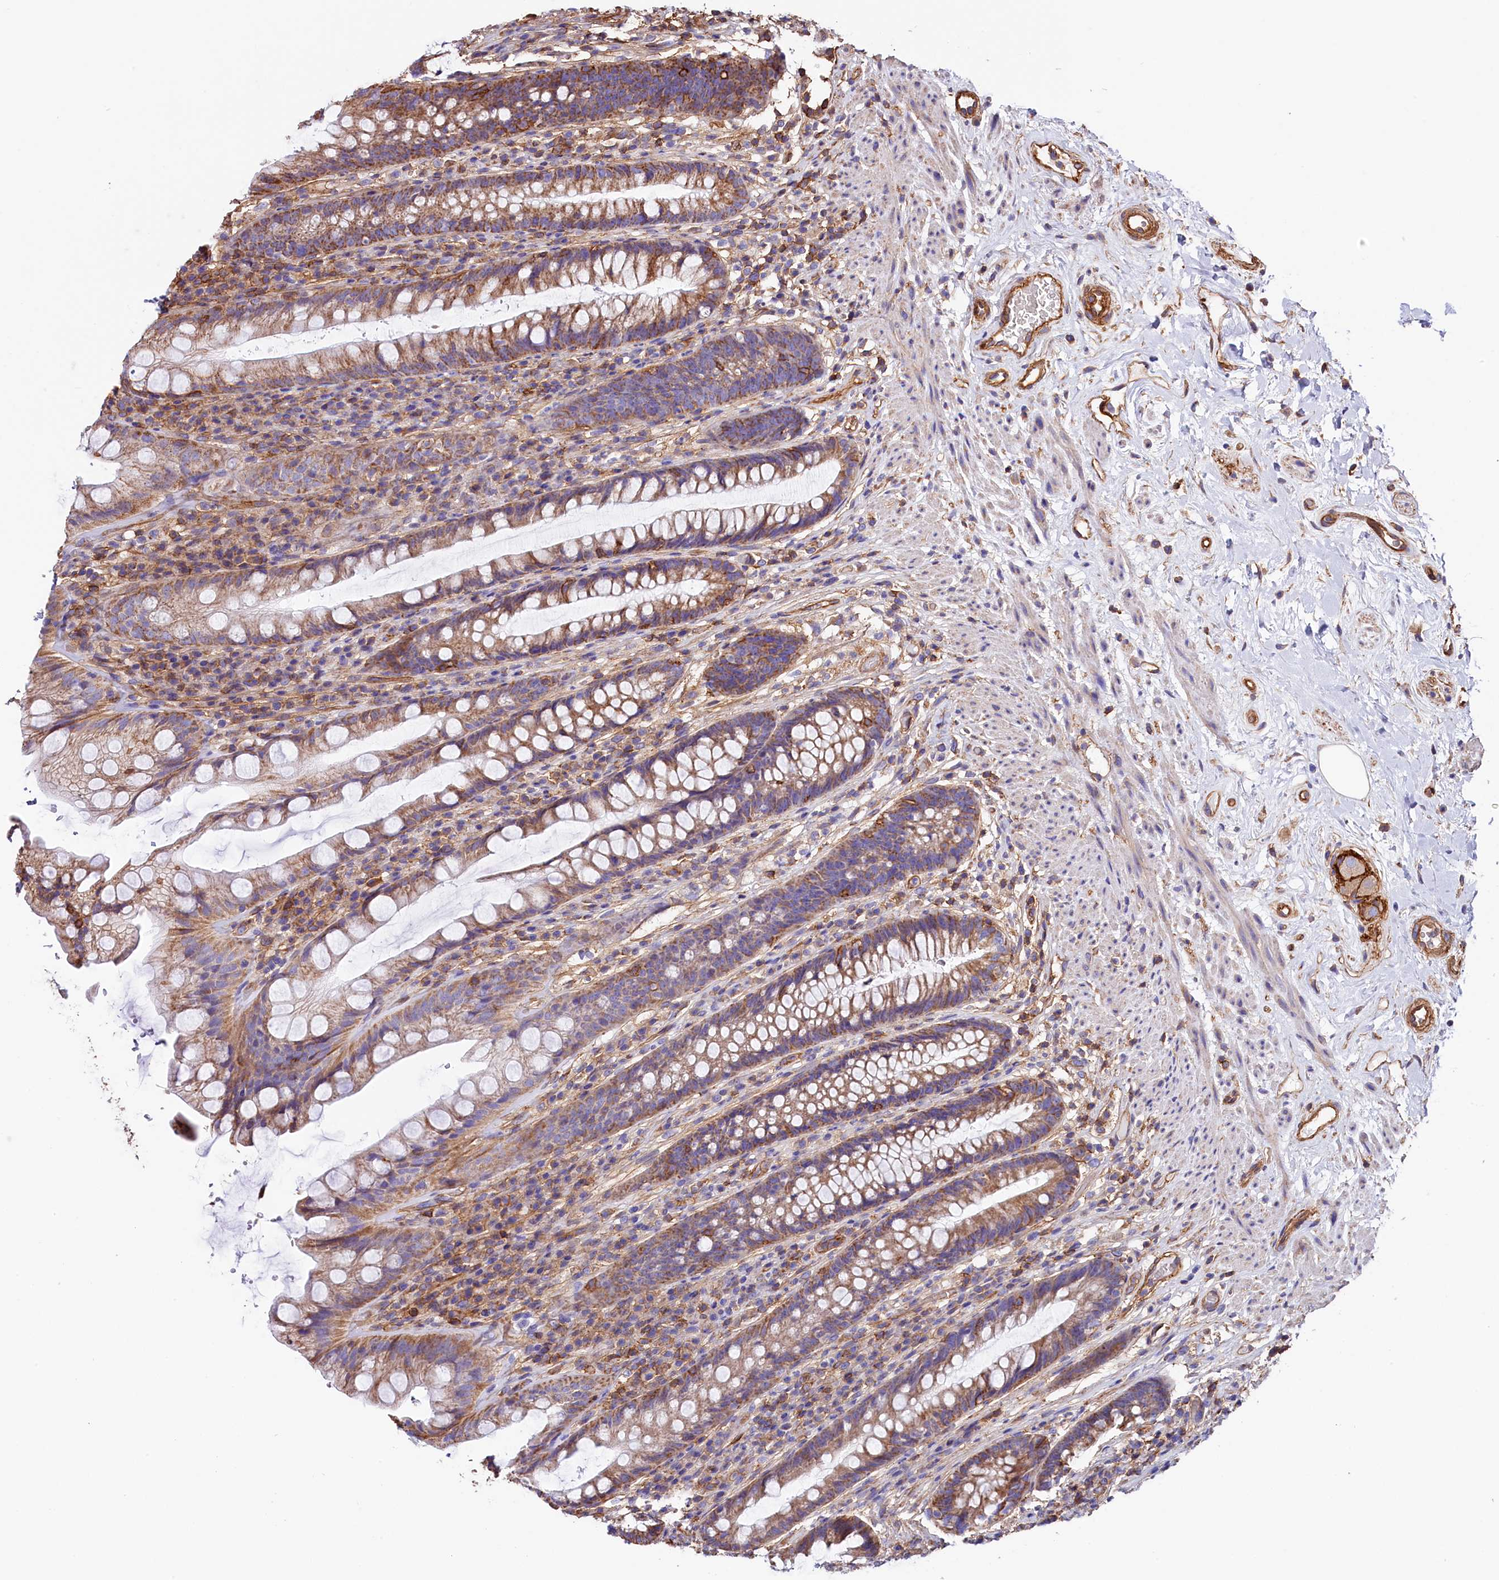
{"staining": {"intensity": "moderate", "quantity": "25%-75%", "location": "cytoplasmic/membranous"}, "tissue": "rectum", "cell_type": "Glandular cells", "image_type": "normal", "snomed": [{"axis": "morphology", "description": "Normal tissue, NOS"}, {"axis": "topography", "description": "Rectum"}], "caption": "The immunohistochemical stain labels moderate cytoplasmic/membranous expression in glandular cells of benign rectum.", "gene": "ATP2B4", "patient": {"sex": "male", "age": 74}}